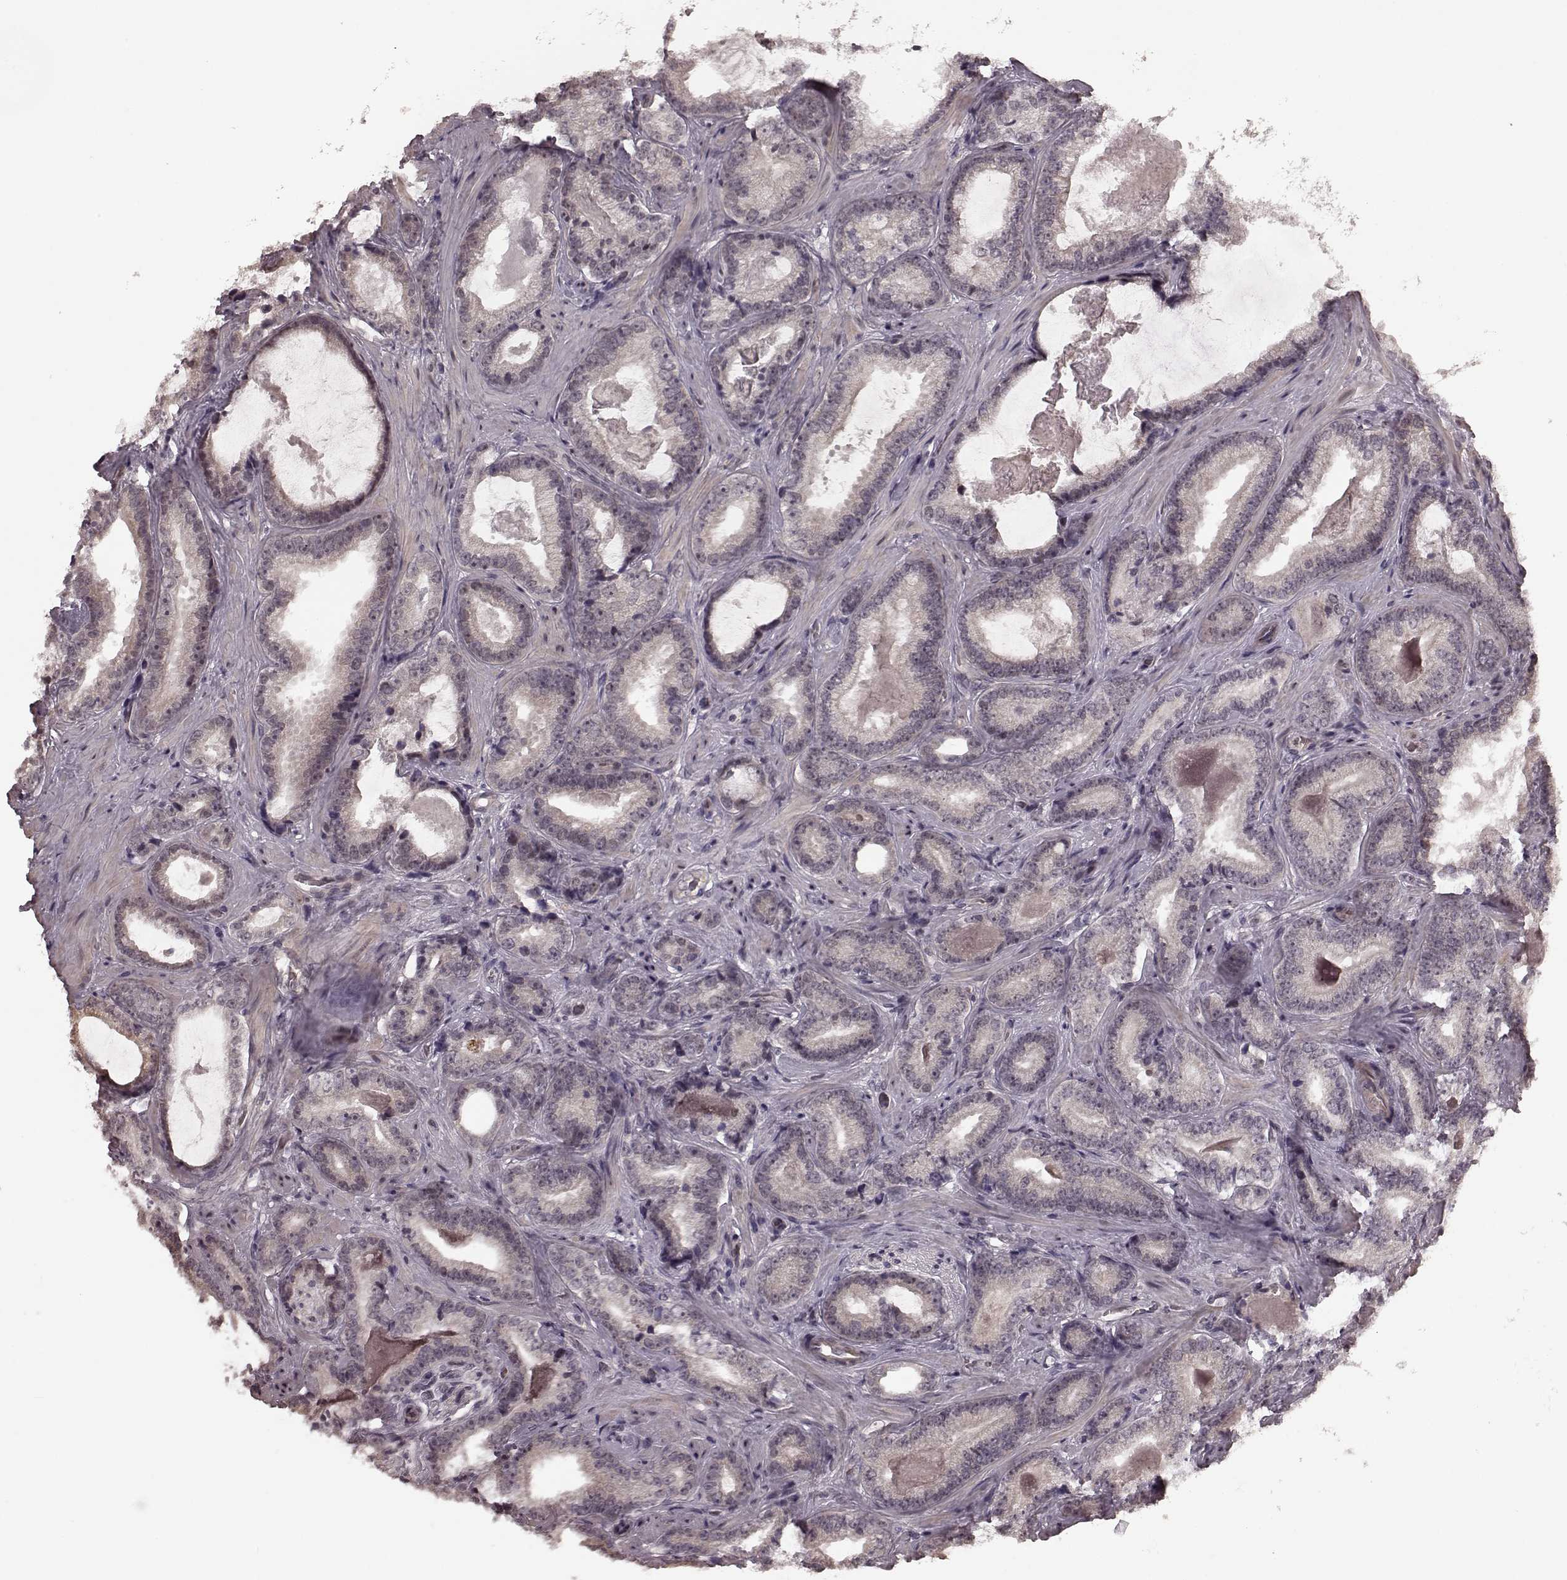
{"staining": {"intensity": "negative", "quantity": "none", "location": "none"}, "tissue": "prostate cancer", "cell_type": "Tumor cells", "image_type": "cancer", "snomed": [{"axis": "morphology", "description": "Adenocarcinoma, Low grade"}, {"axis": "topography", "description": "Prostate"}], "caption": "Prostate adenocarcinoma (low-grade) was stained to show a protein in brown. There is no significant positivity in tumor cells.", "gene": "PLCB4", "patient": {"sex": "male", "age": 61}}